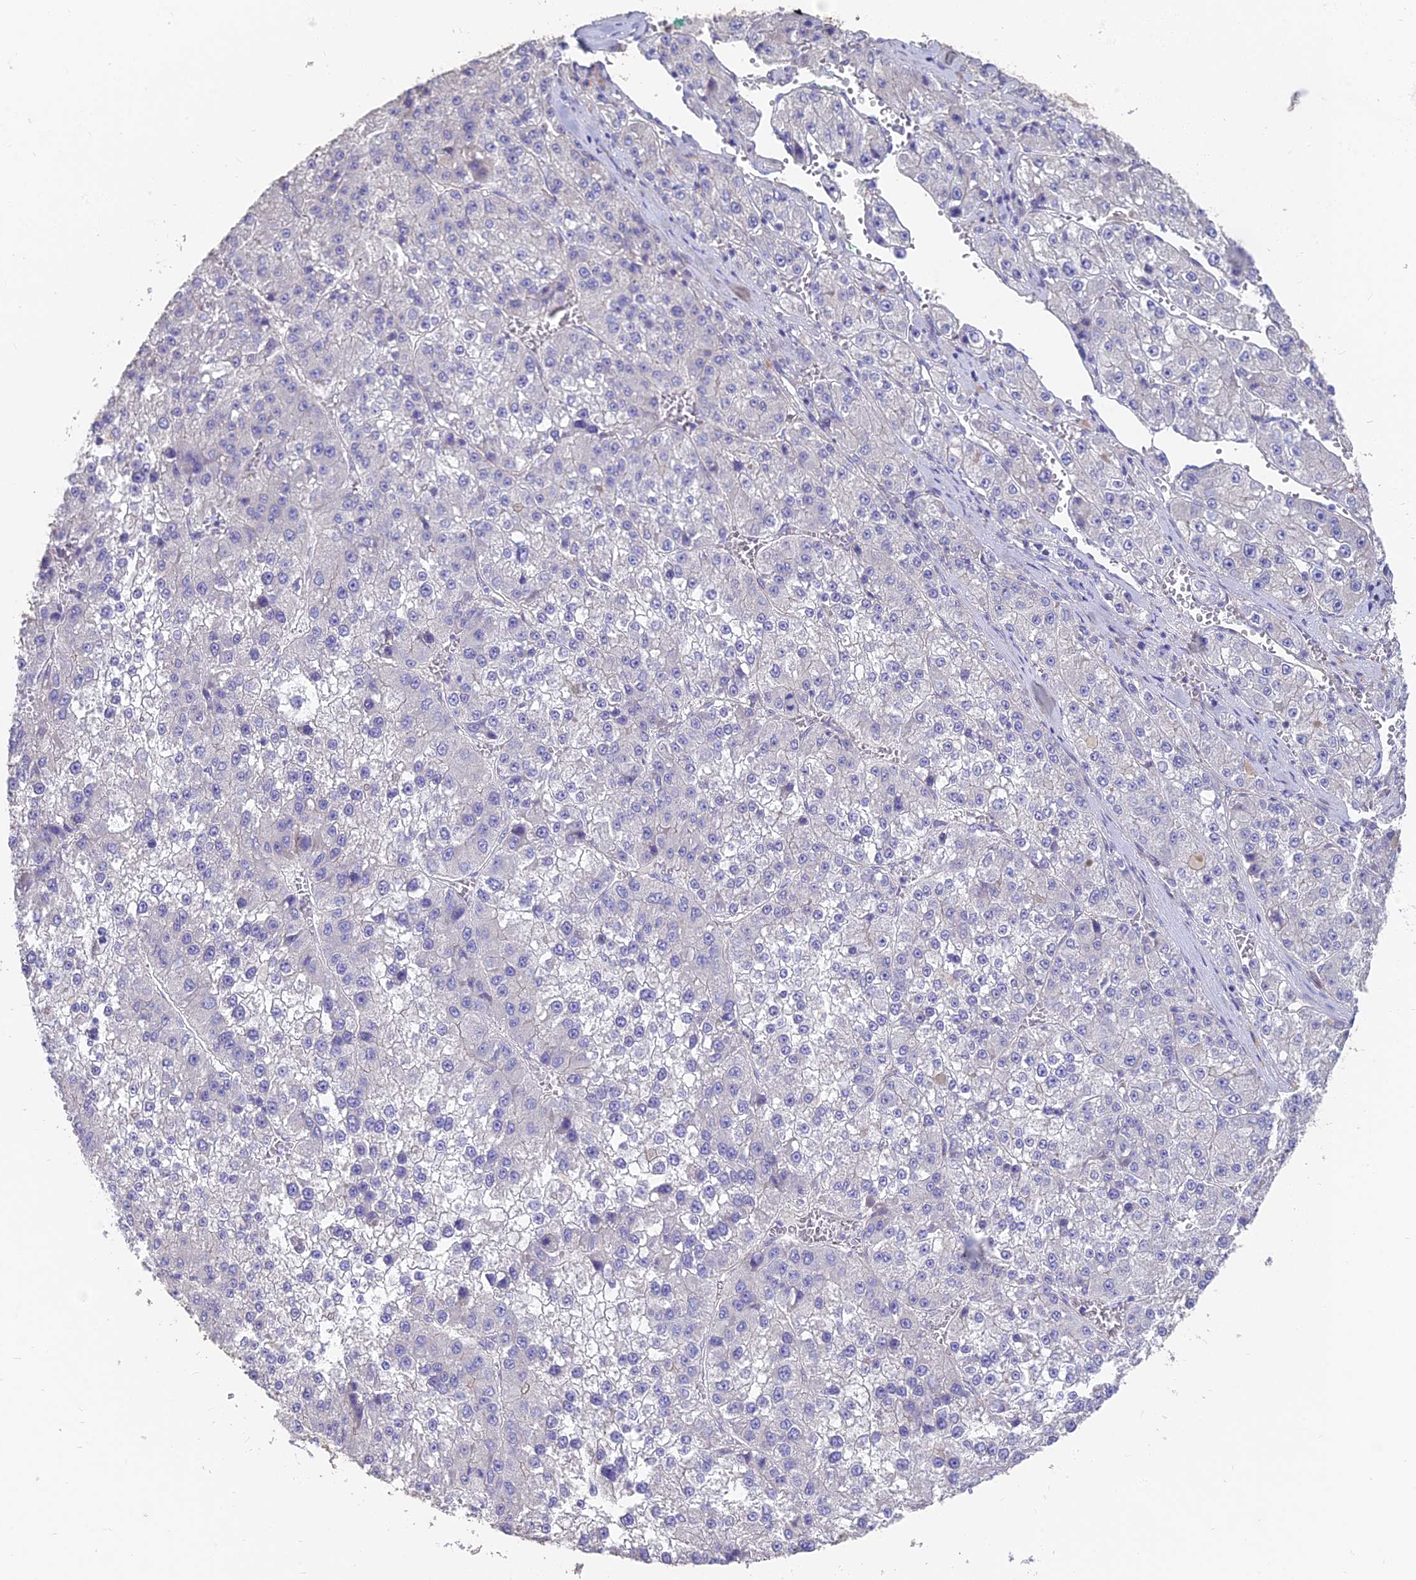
{"staining": {"intensity": "negative", "quantity": "none", "location": "none"}, "tissue": "liver cancer", "cell_type": "Tumor cells", "image_type": "cancer", "snomed": [{"axis": "morphology", "description": "Carcinoma, Hepatocellular, NOS"}, {"axis": "topography", "description": "Liver"}], "caption": "The IHC image has no significant expression in tumor cells of hepatocellular carcinoma (liver) tissue.", "gene": "FAM168B", "patient": {"sex": "female", "age": 73}}